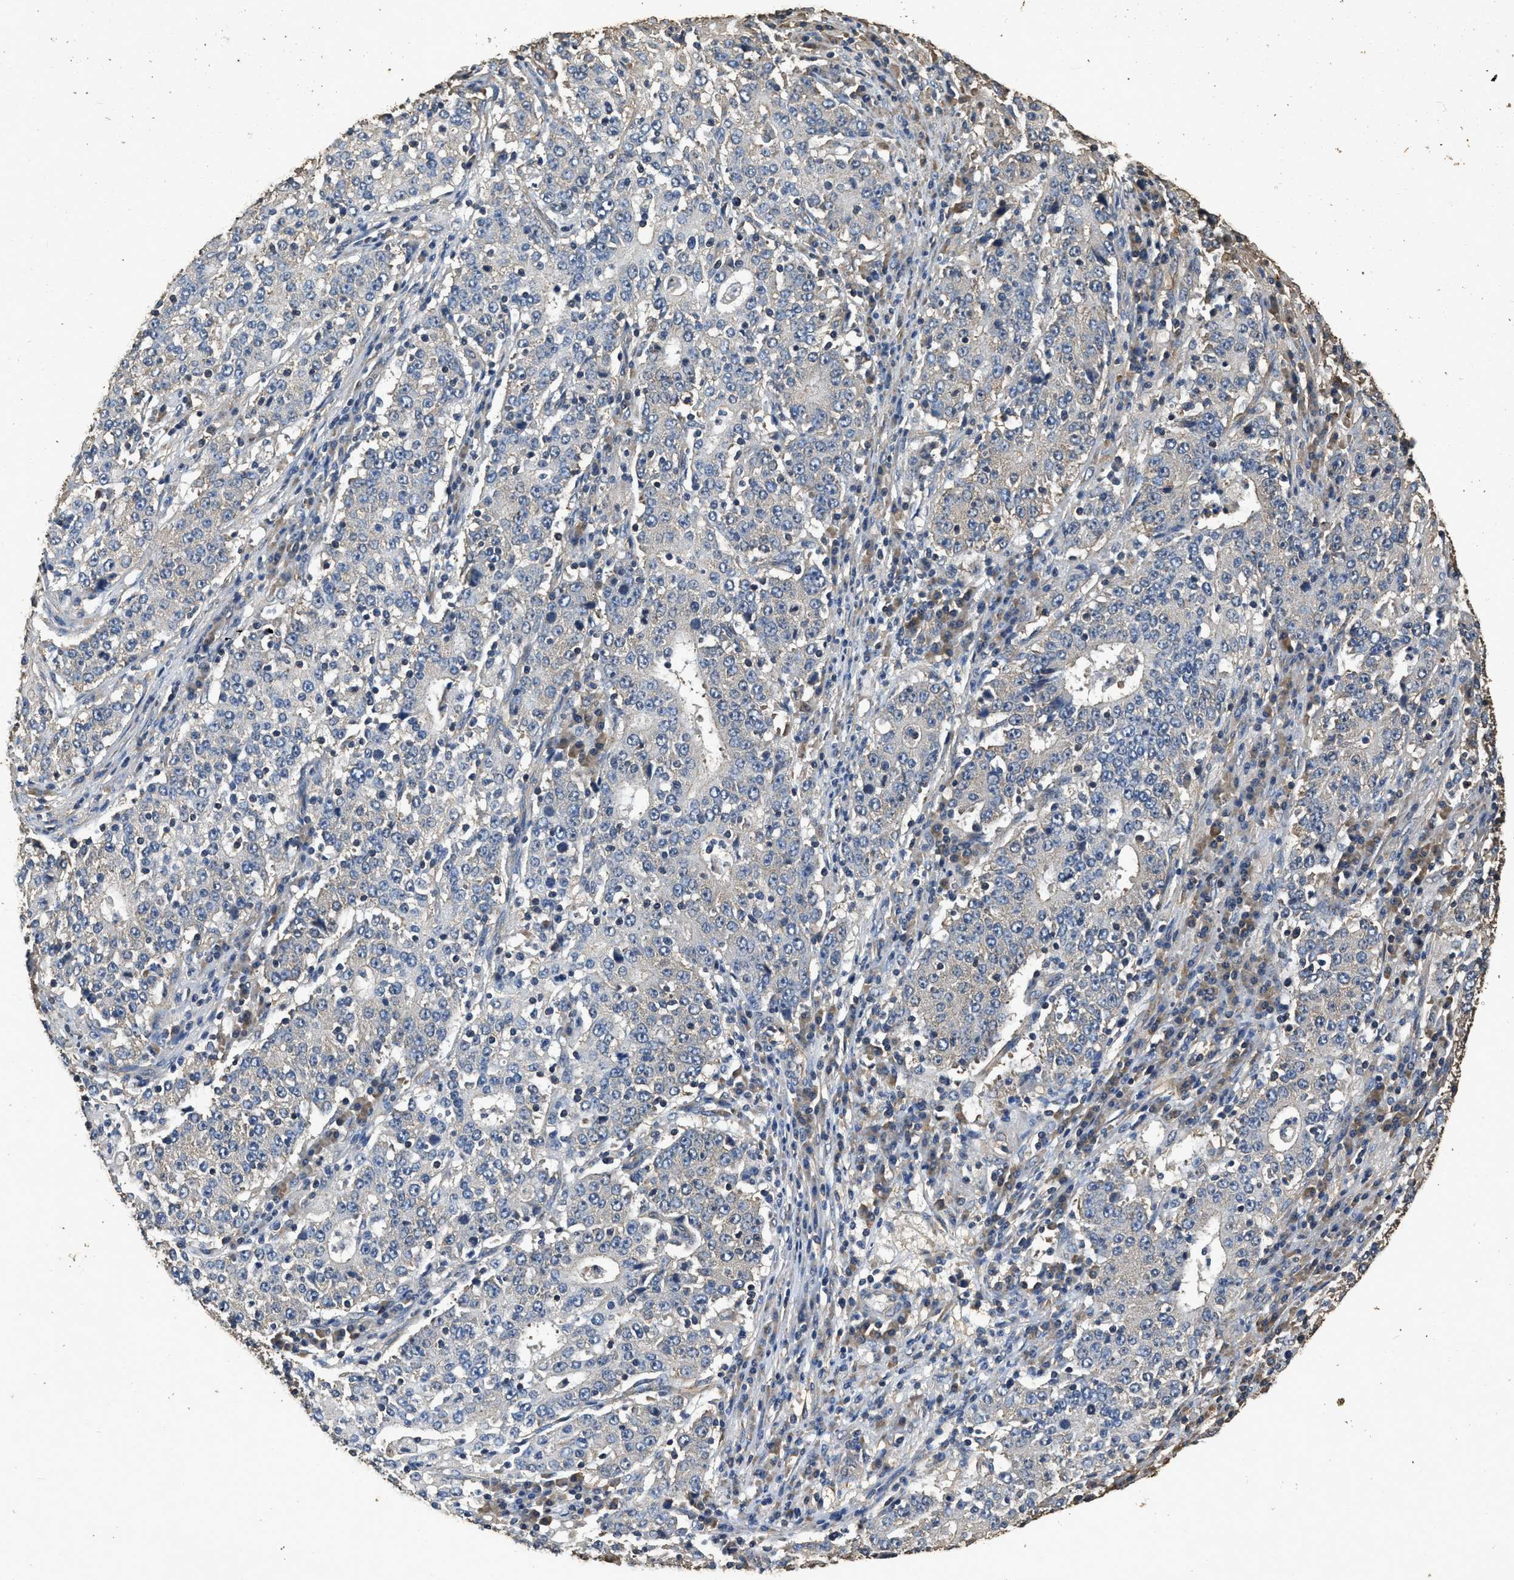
{"staining": {"intensity": "negative", "quantity": "none", "location": "none"}, "tissue": "stomach cancer", "cell_type": "Tumor cells", "image_type": "cancer", "snomed": [{"axis": "morphology", "description": "Adenocarcinoma, NOS"}, {"axis": "topography", "description": "Stomach"}], "caption": "High power microscopy image of an immunohistochemistry image of stomach adenocarcinoma, revealing no significant positivity in tumor cells.", "gene": "MIB1", "patient": {"sex": "male", "age": 59}}